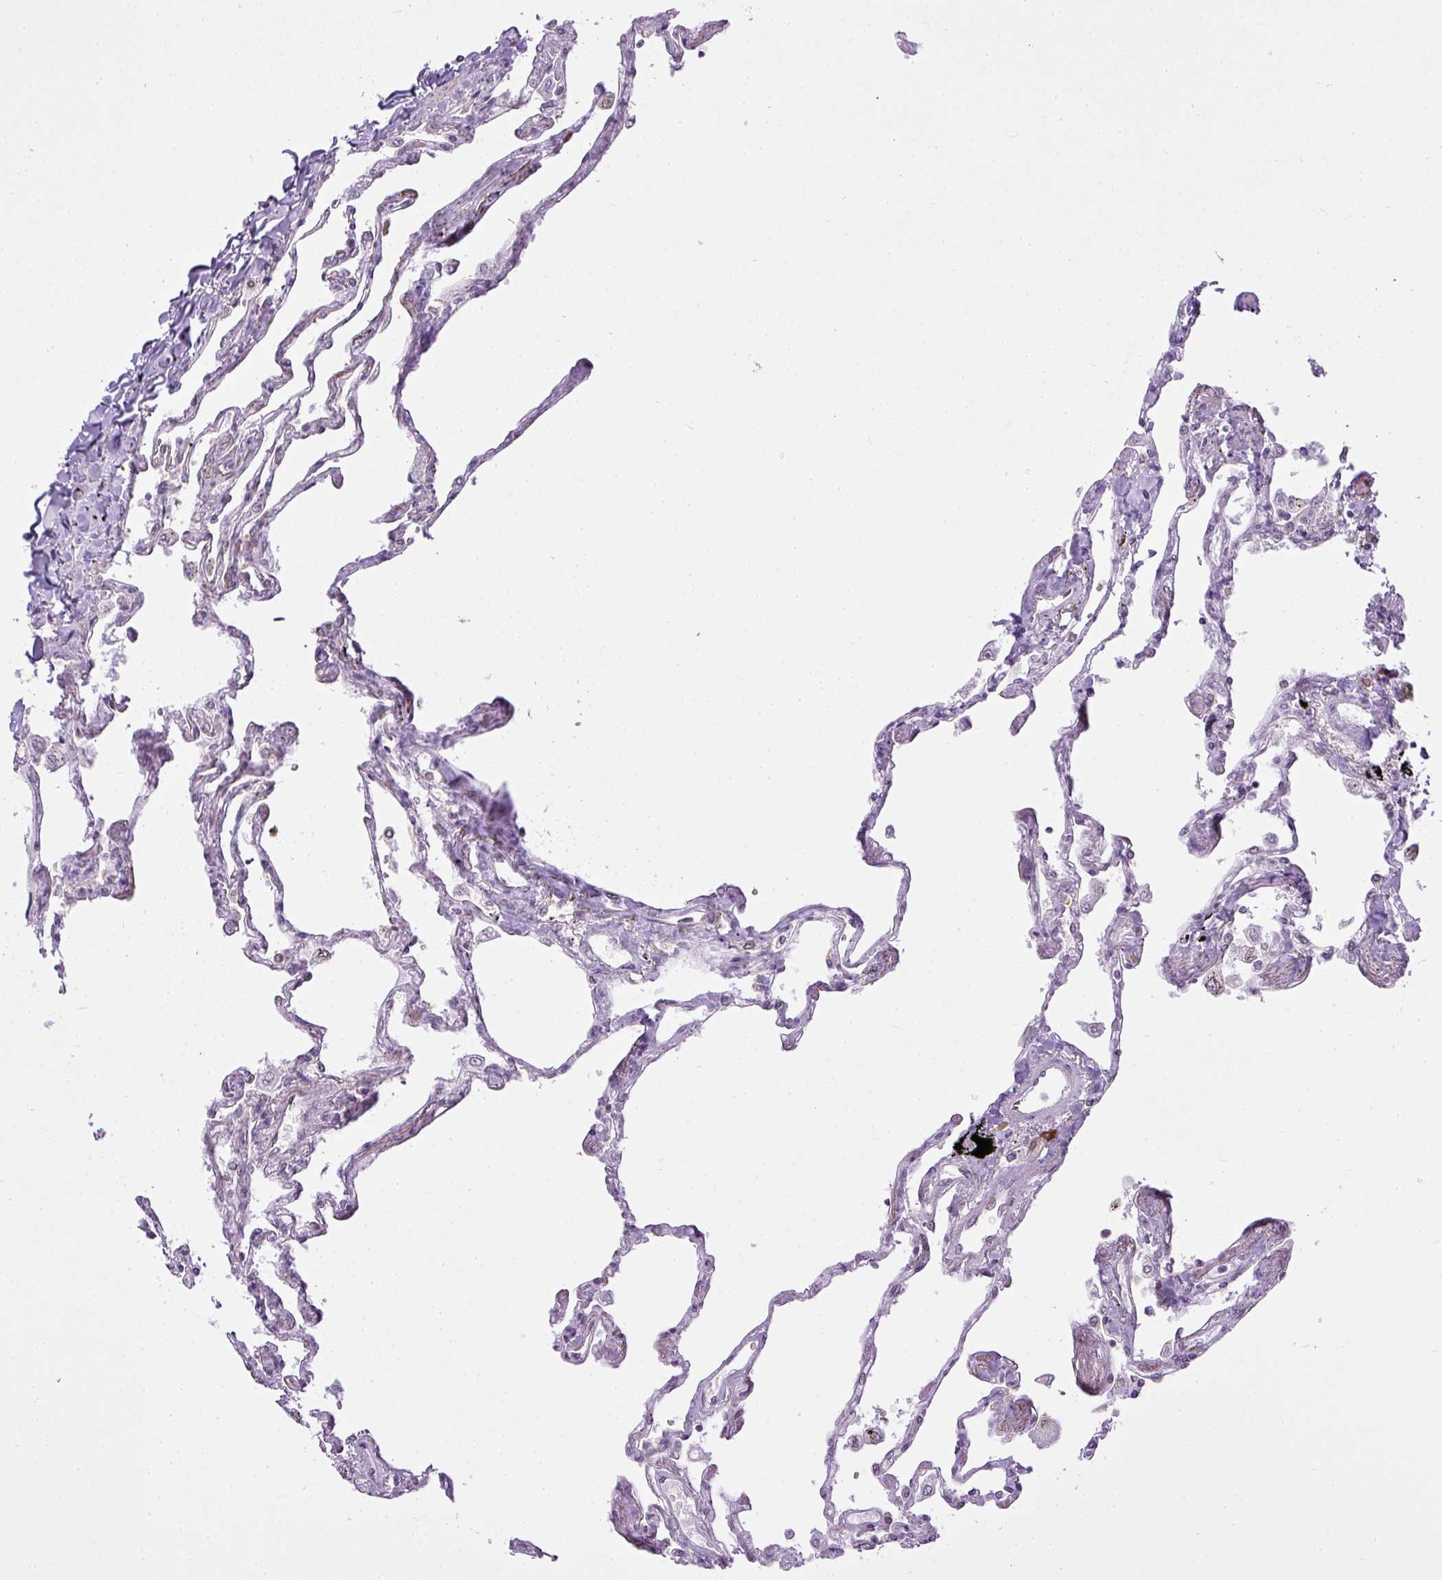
{"staining": {"intensity": "negative", "quantity": "none", "location": "none"}, "tissue": "lung", "cell_type": "Alveolar cells", "image_type": "normal", "snomed": [{"axis": "morphology", "description": "Normal tissue, NOS"}, {"axis": "topography", "description": "Lung"}], "caption": "The image exhibits no significant staining in alveolar cells of lung. The staining was performed using DAB (3,3'-diaminobenzidine) to visualize the protein expression in brown, while the nuclei were stained in blue with hematoxylin (Magnification: 20x).", "gene": "COX18", "patient": {"sex": "female", "age": 67}}